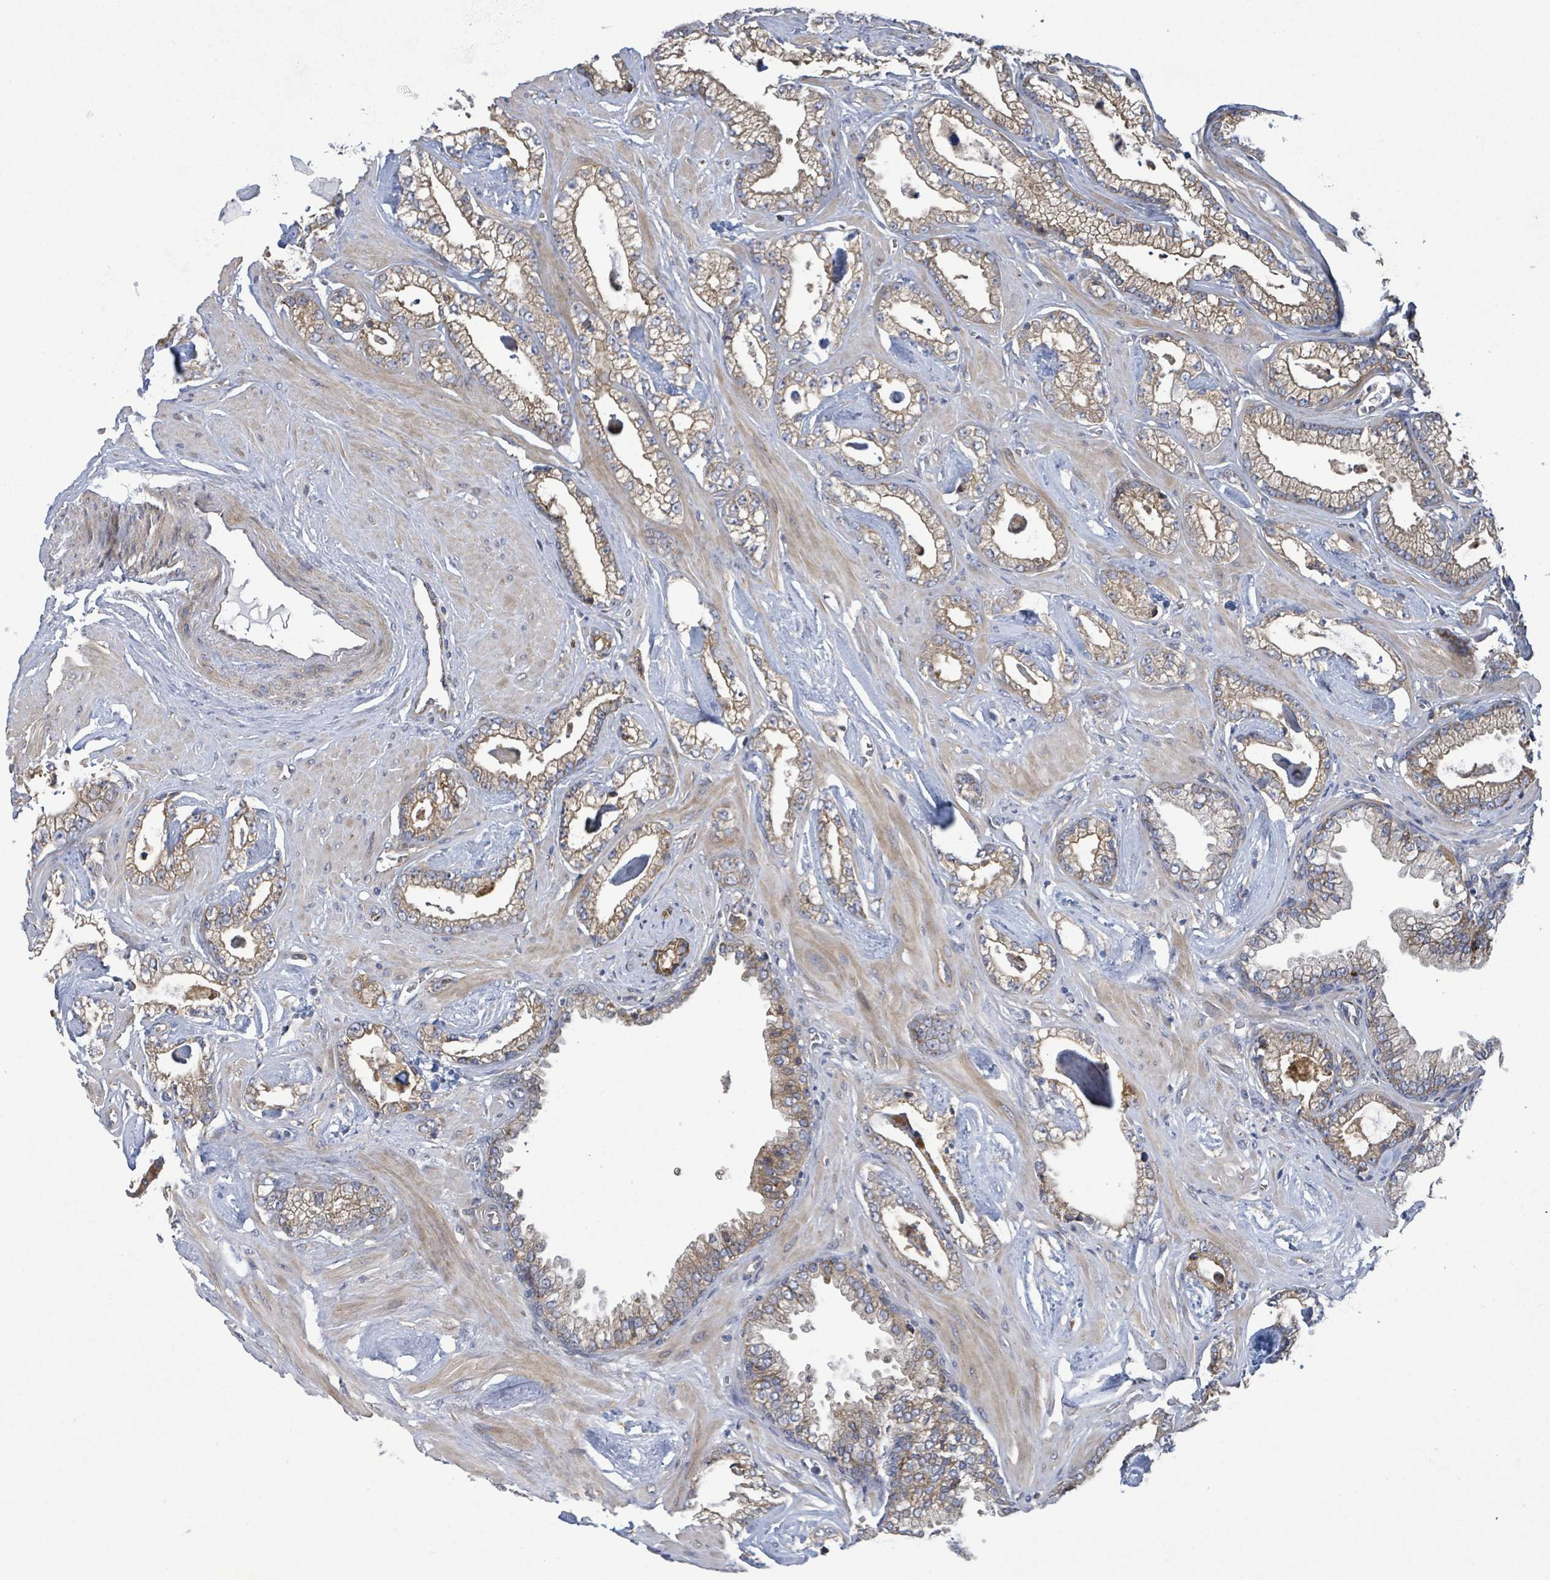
{"staining": {"intensity": "moderate", "quantity": "25%-75%", "location": "cytoplasmic/membranous"}, "tissue": "prostate cancer", "cell_type": "Tumor cells", "image_type": "cancer", "snomed": [{"axis": "morphology", "description": "Adenocarcinoma, Low grade"}, {"axis": "topography", "description": "Prostate"}], "caption": "This is a photomicrograph of immunohistochemistry (IHC) staining of adenocarcinoma (low-grade) (prostate), which shows moderate positivity in the cytoplasmic/membranous of tumor cells.", "gene": "NOMO1", "patient": {"sex": "male", "age": 60}}